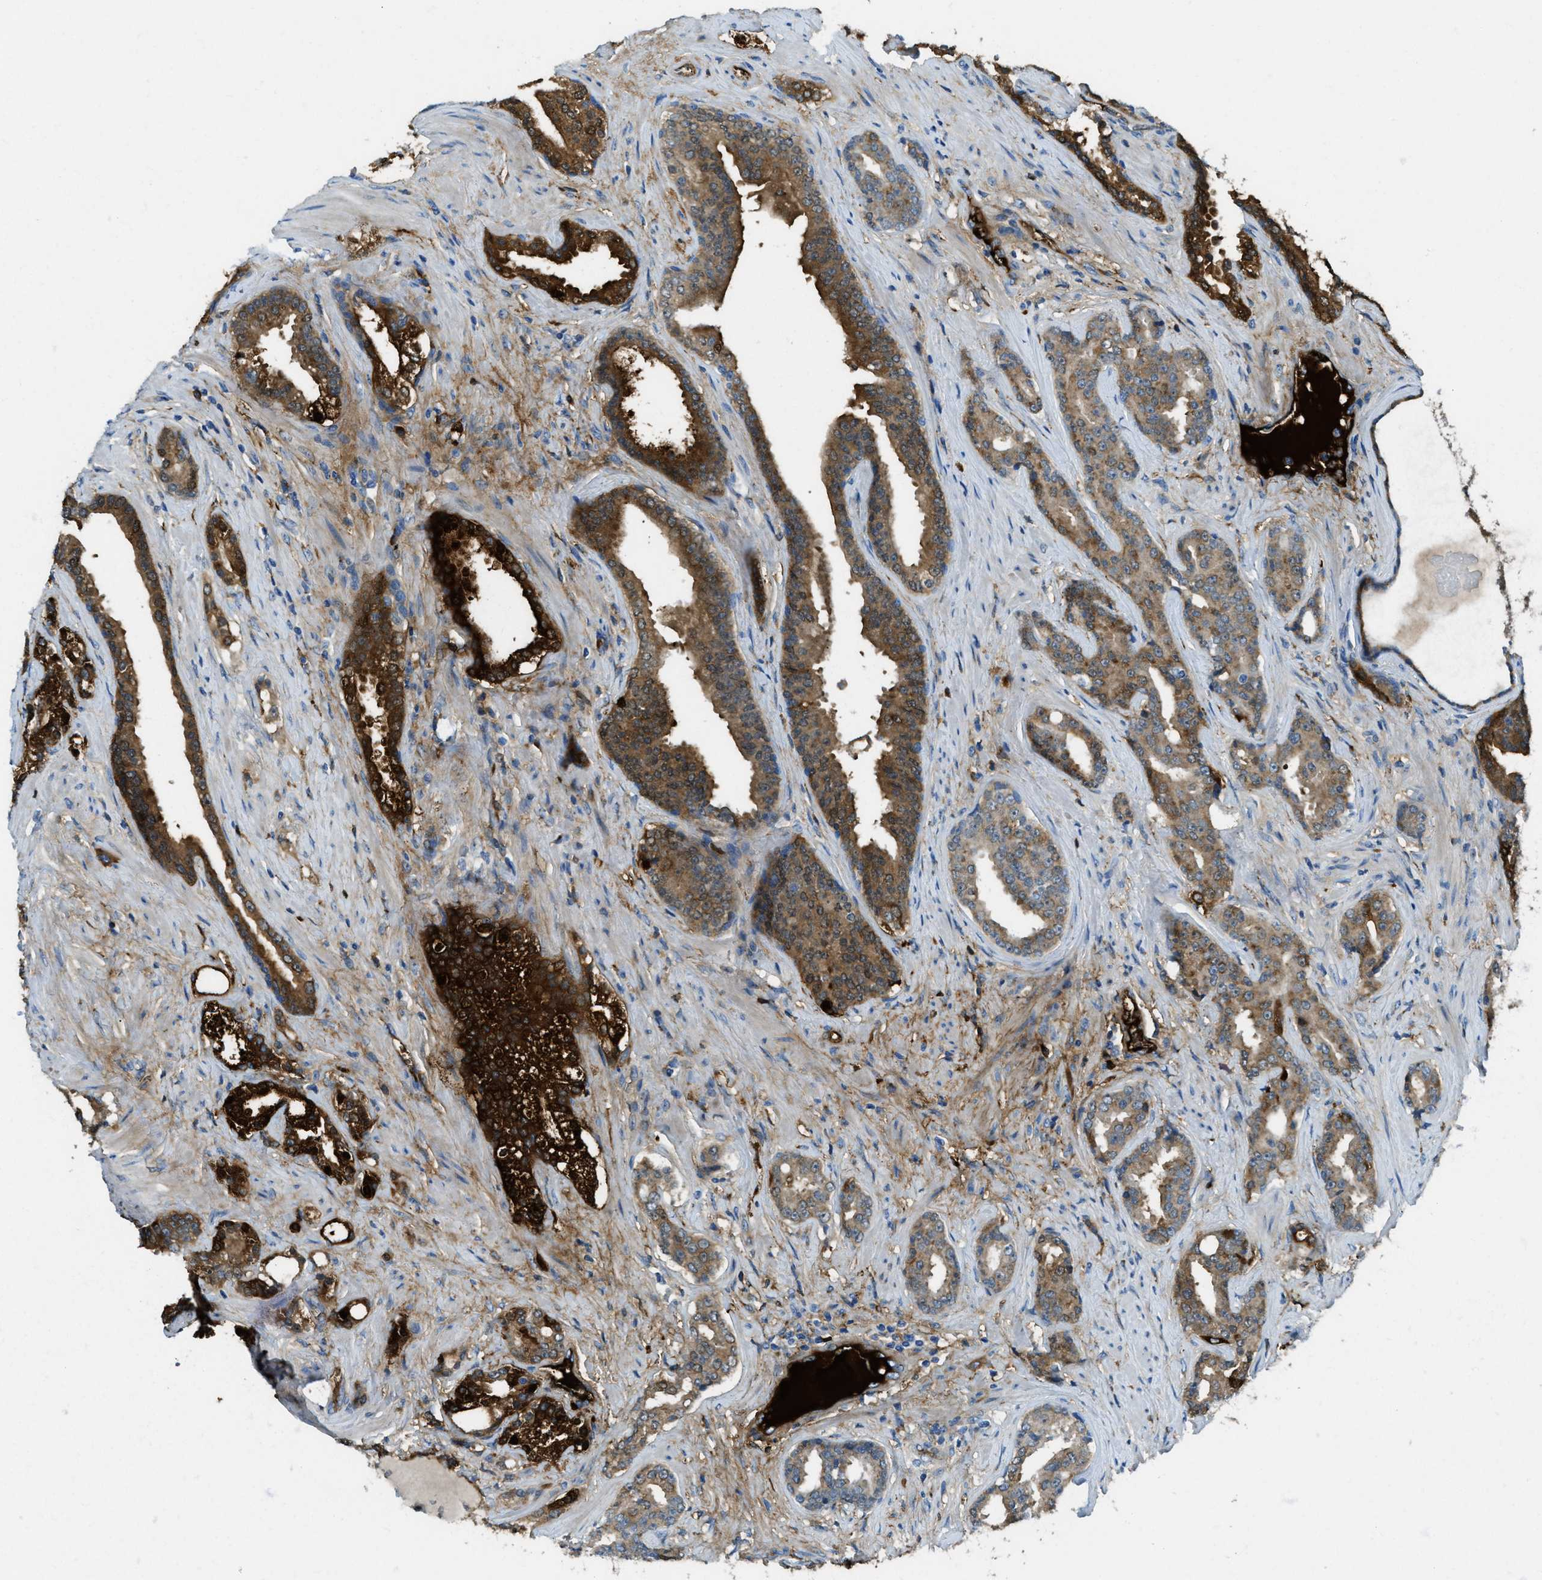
{"staining": {"intensity": "moderate", "quantity": ">75%", "location": "cytoplasmic/membranous"}, "tissue": "prostate cancer", "cell_type": "Tumor cells", "image_type": "cancer", "snomed": [{"axis": "morphology", "description": "Adenocarcinoma, High grade"}, {"axis": "topography", "description": "Prostate"}], "caption": "IHC of prostate high-grade adenocarcinoma displays medium levels of moderate cytoplasmic/membranous staining in about >75% of tumor cells.", "gene": "TRIM59", "patient": {"sex": "male", "age": 71}}